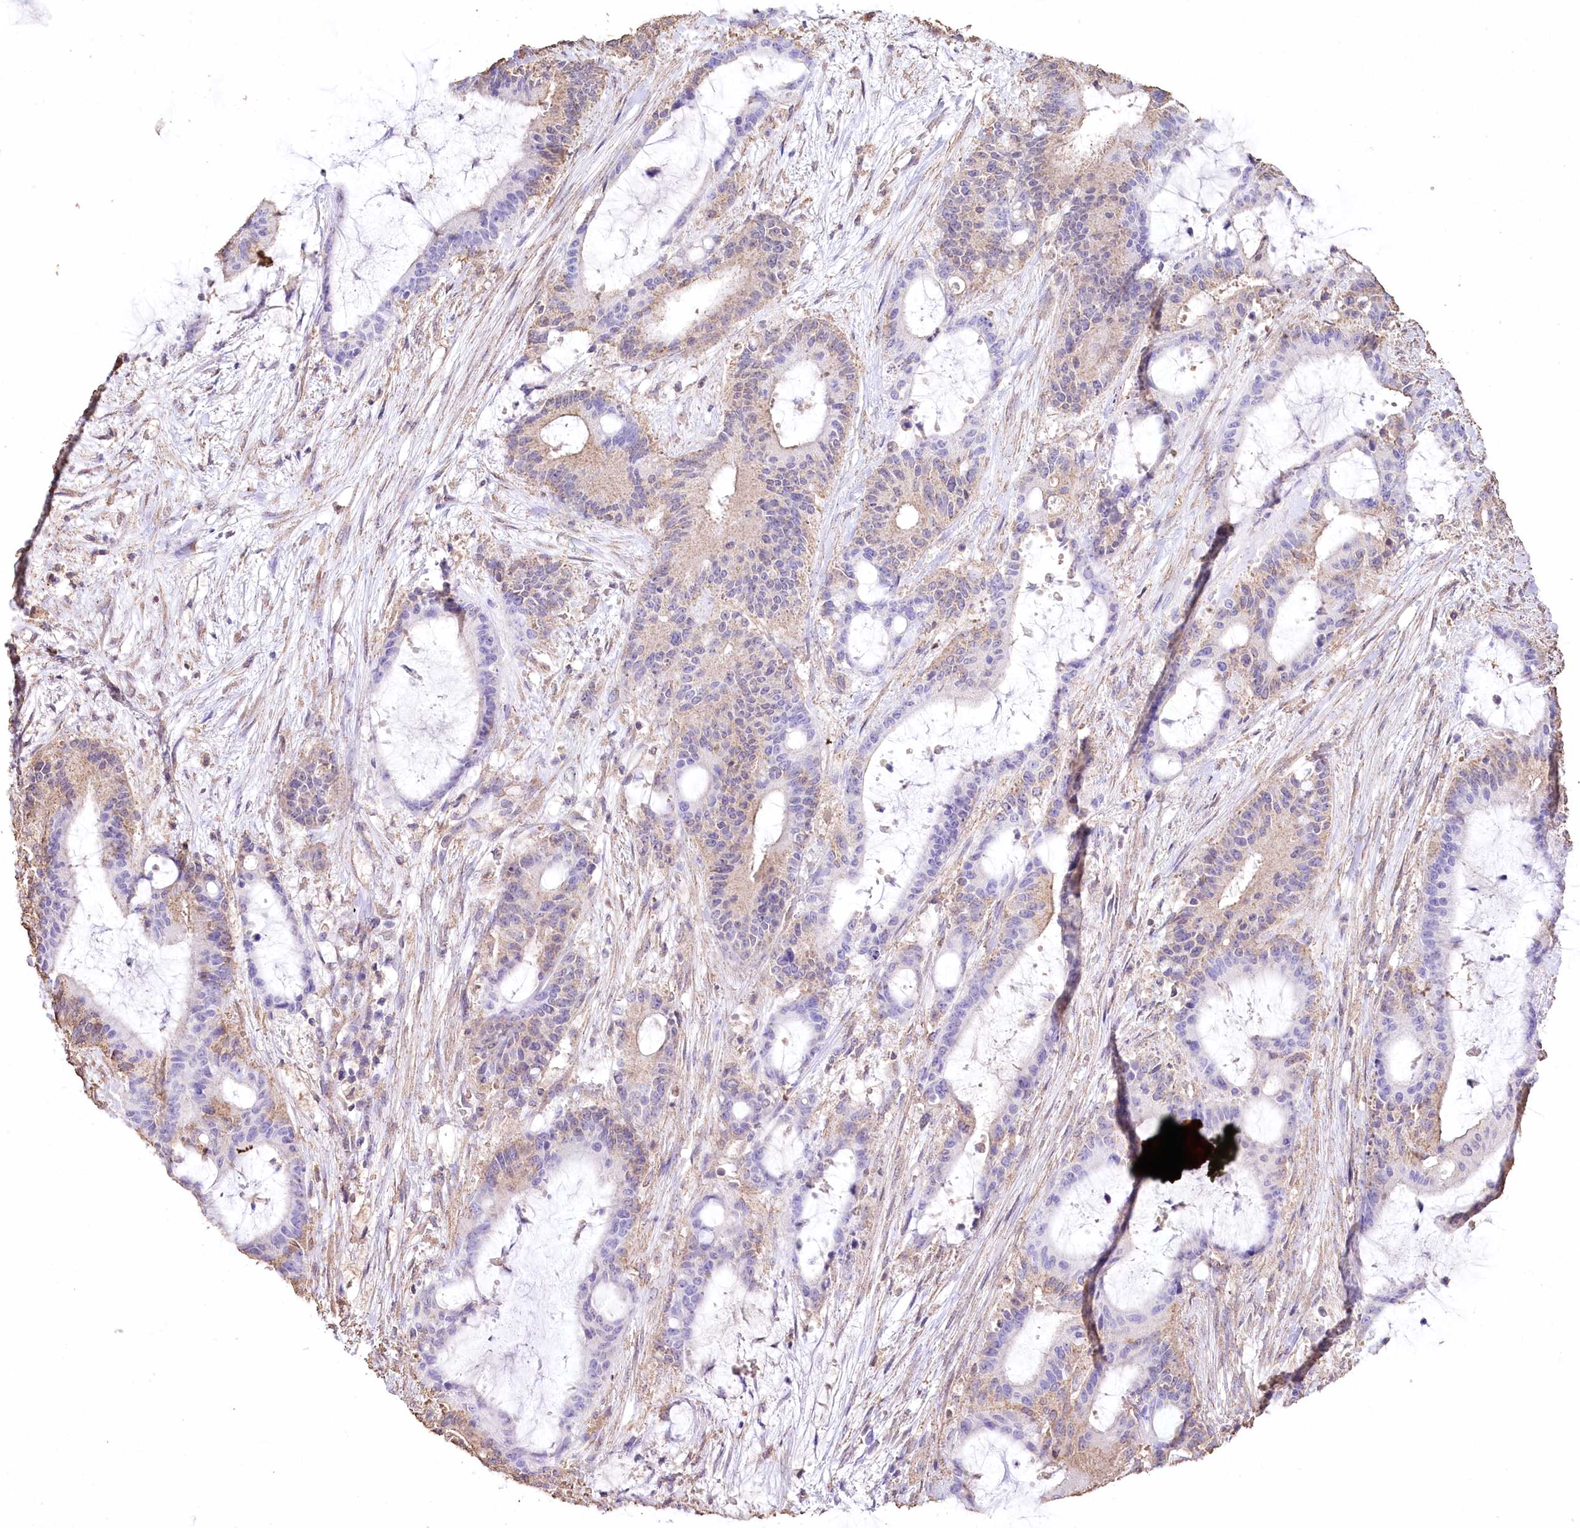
{"staining": {"intensity": "weak", "quantity": "<25%", "location": "cytoplasmic/membranous"}, "tissue": "liver cancer", "cell_type": "Tumor cells", "image_type": "cancer", "snomed": [{"axis": "morphology", "description": "Normal tissue, NOS"}, {"axis": "morphology", "description": "Cholangiocarcinoma"}, {"axis": "topography", "description": "Liver"}, {"axis": "topography", "description": "Peripheral nerve tissue"}], "caption": "Micrograph shows no significant protein positivity in tumor cells of liver cholangiocarcinoma.", "gene": "IREB2", "patient": {"sex": "female", "age": 73}}